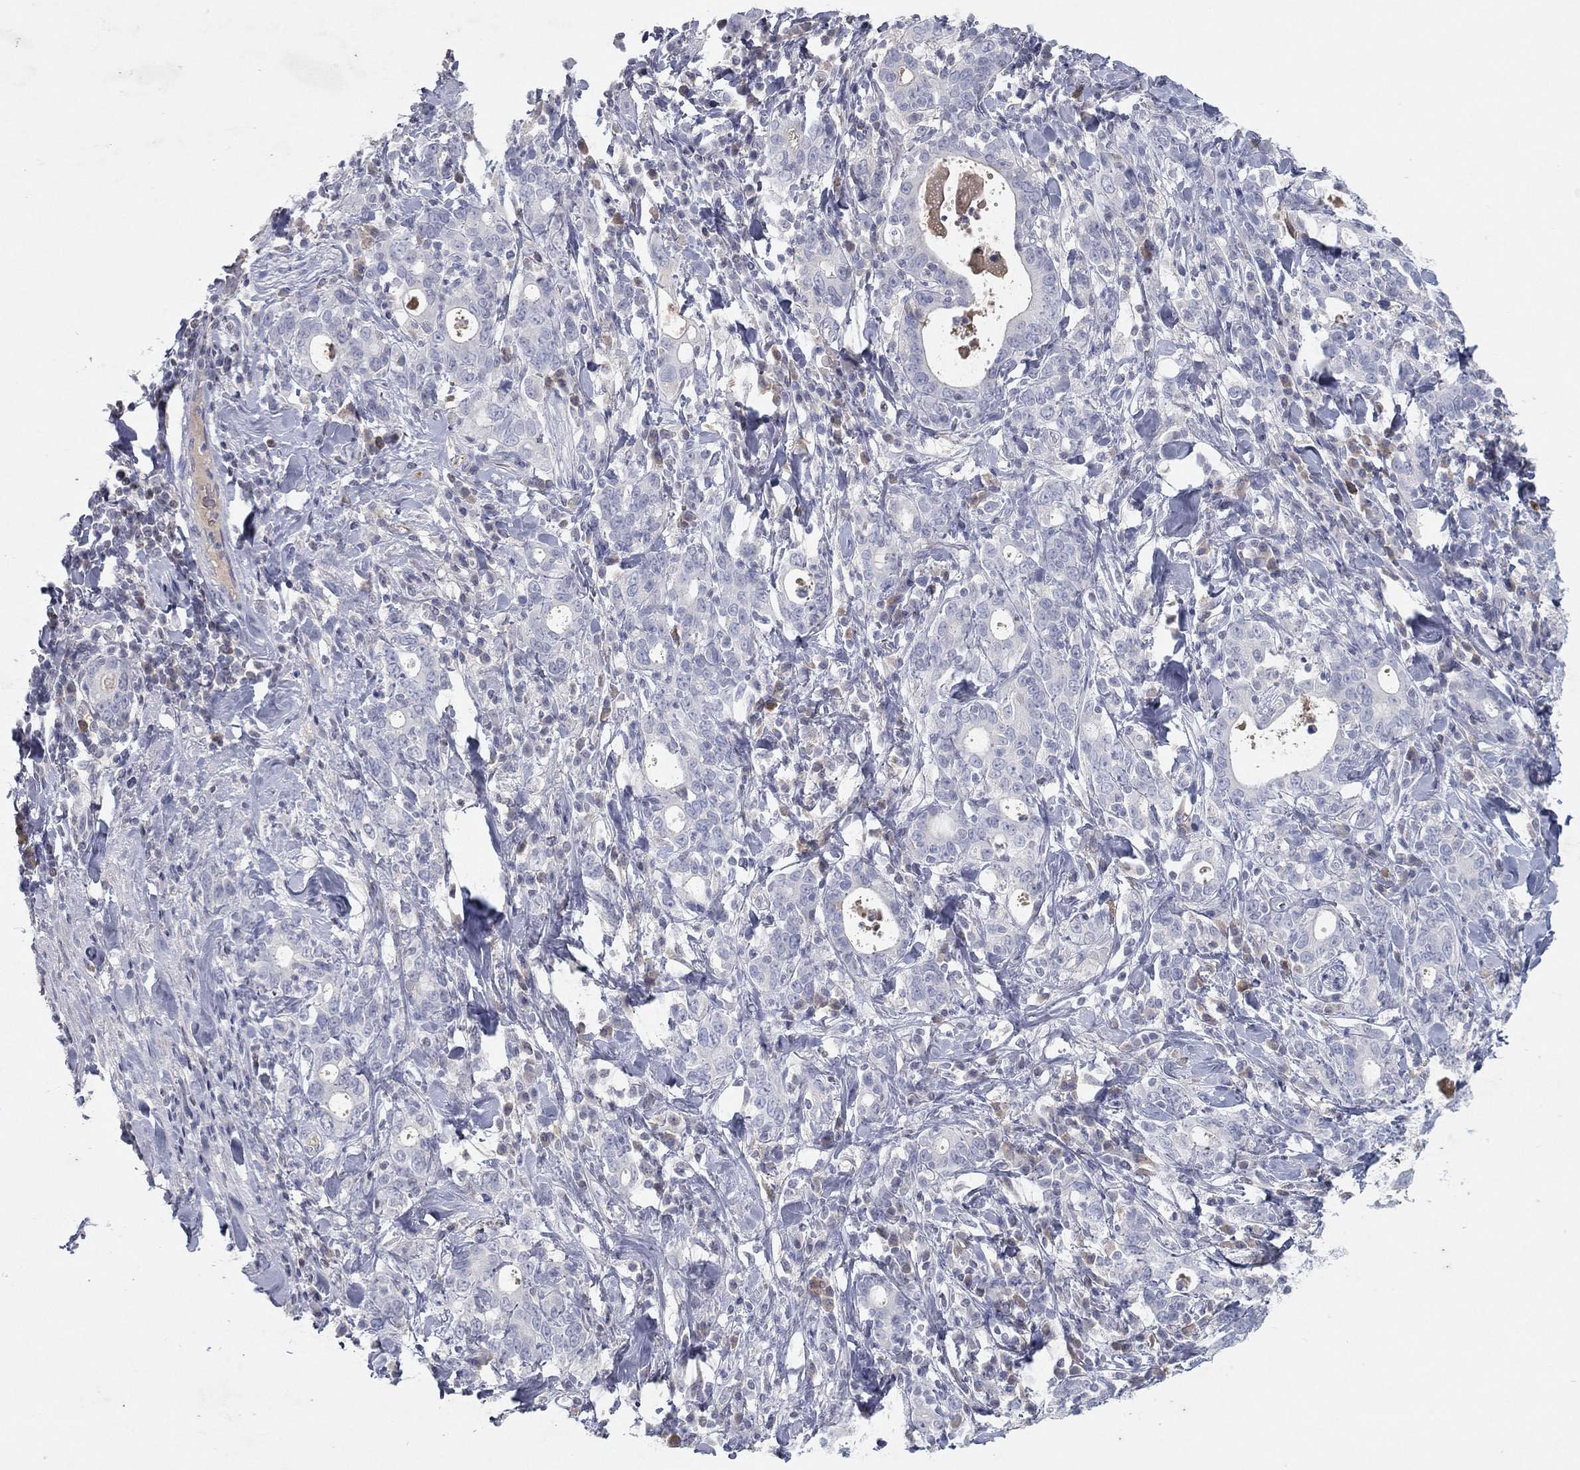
{"staining": {"intensity": "negative", "quantity": "none", "location": "none"}, "tissue": "stomach cancer", "cell_type": "Tumor cells", "image_type": "cancer", "snomed": [{"axis": "morphology", "description": "Adenocarcinoma, NOS"}, {"axis": "topography", "description": "Stomach"}], "caption": "High power microscopy image of an IHC micrograph of adenocarcinoma (stomach), revealing no significant positivity in tumor cells.", "gene": "CPT1B", "patient": {"sex": "male", "age": 79}}